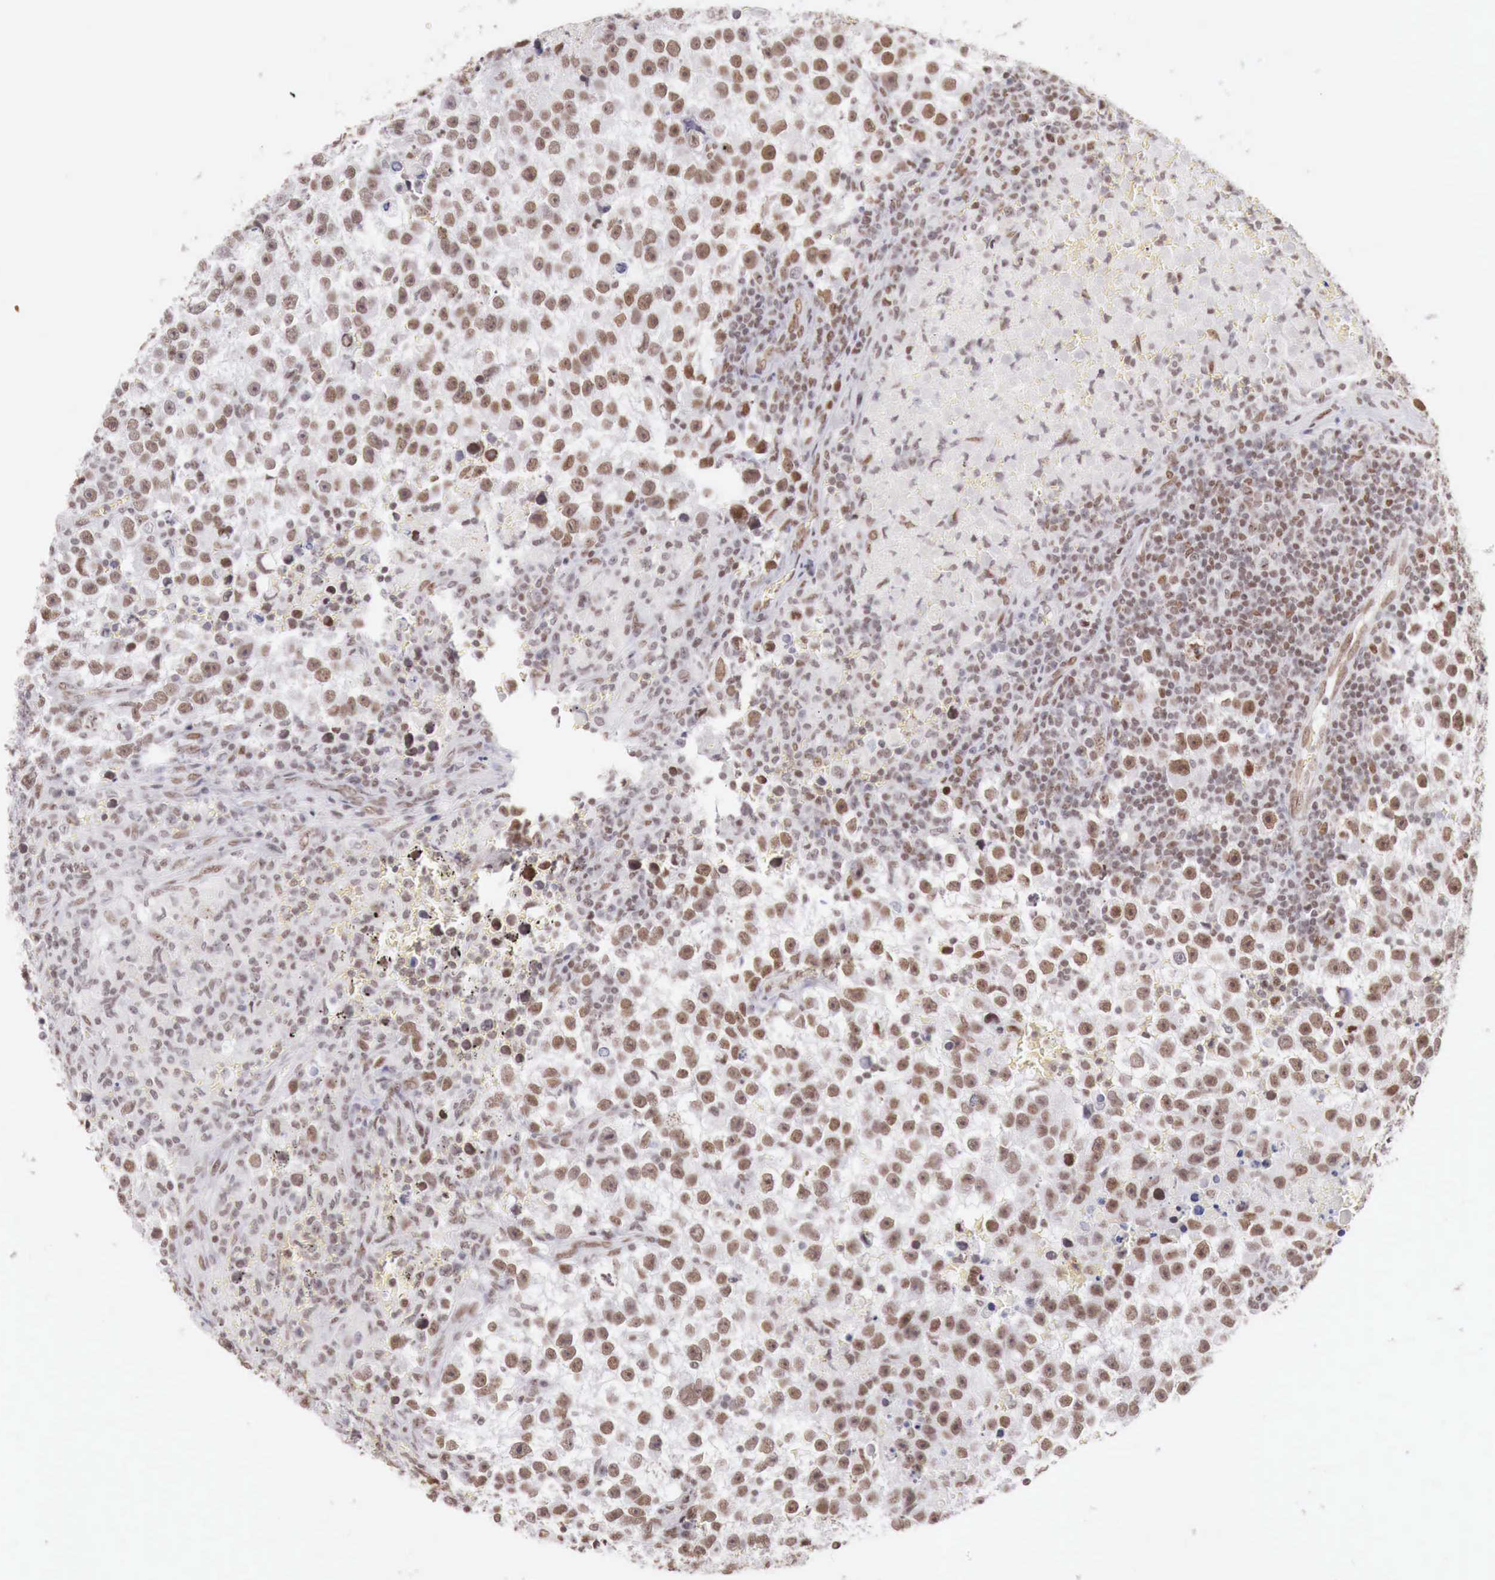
{"staining": {"intensity": "moderate", "quantity": "25%-75%", "location": "nuclear"}, "tissue": "testis cancer", "cell_type": "Tumor cells", "image_type": "cancer", "snomed": [{"axis": "morphology", "description": "Seminoma, NOS"}, {"axis": "topography", "description": "Testis"}], "caption": "DAB (3,3'-diaminobenzidine) immunohistochemical staining of human testis seminoma displays moderate nuclear protein positivity in approximately 25%-75% of tumor cells. (brown staining indicates protein expression, while blue staining denotes nuclei).", "gene": "PHF14", "patient": {"sex": "male", "age": 33}}